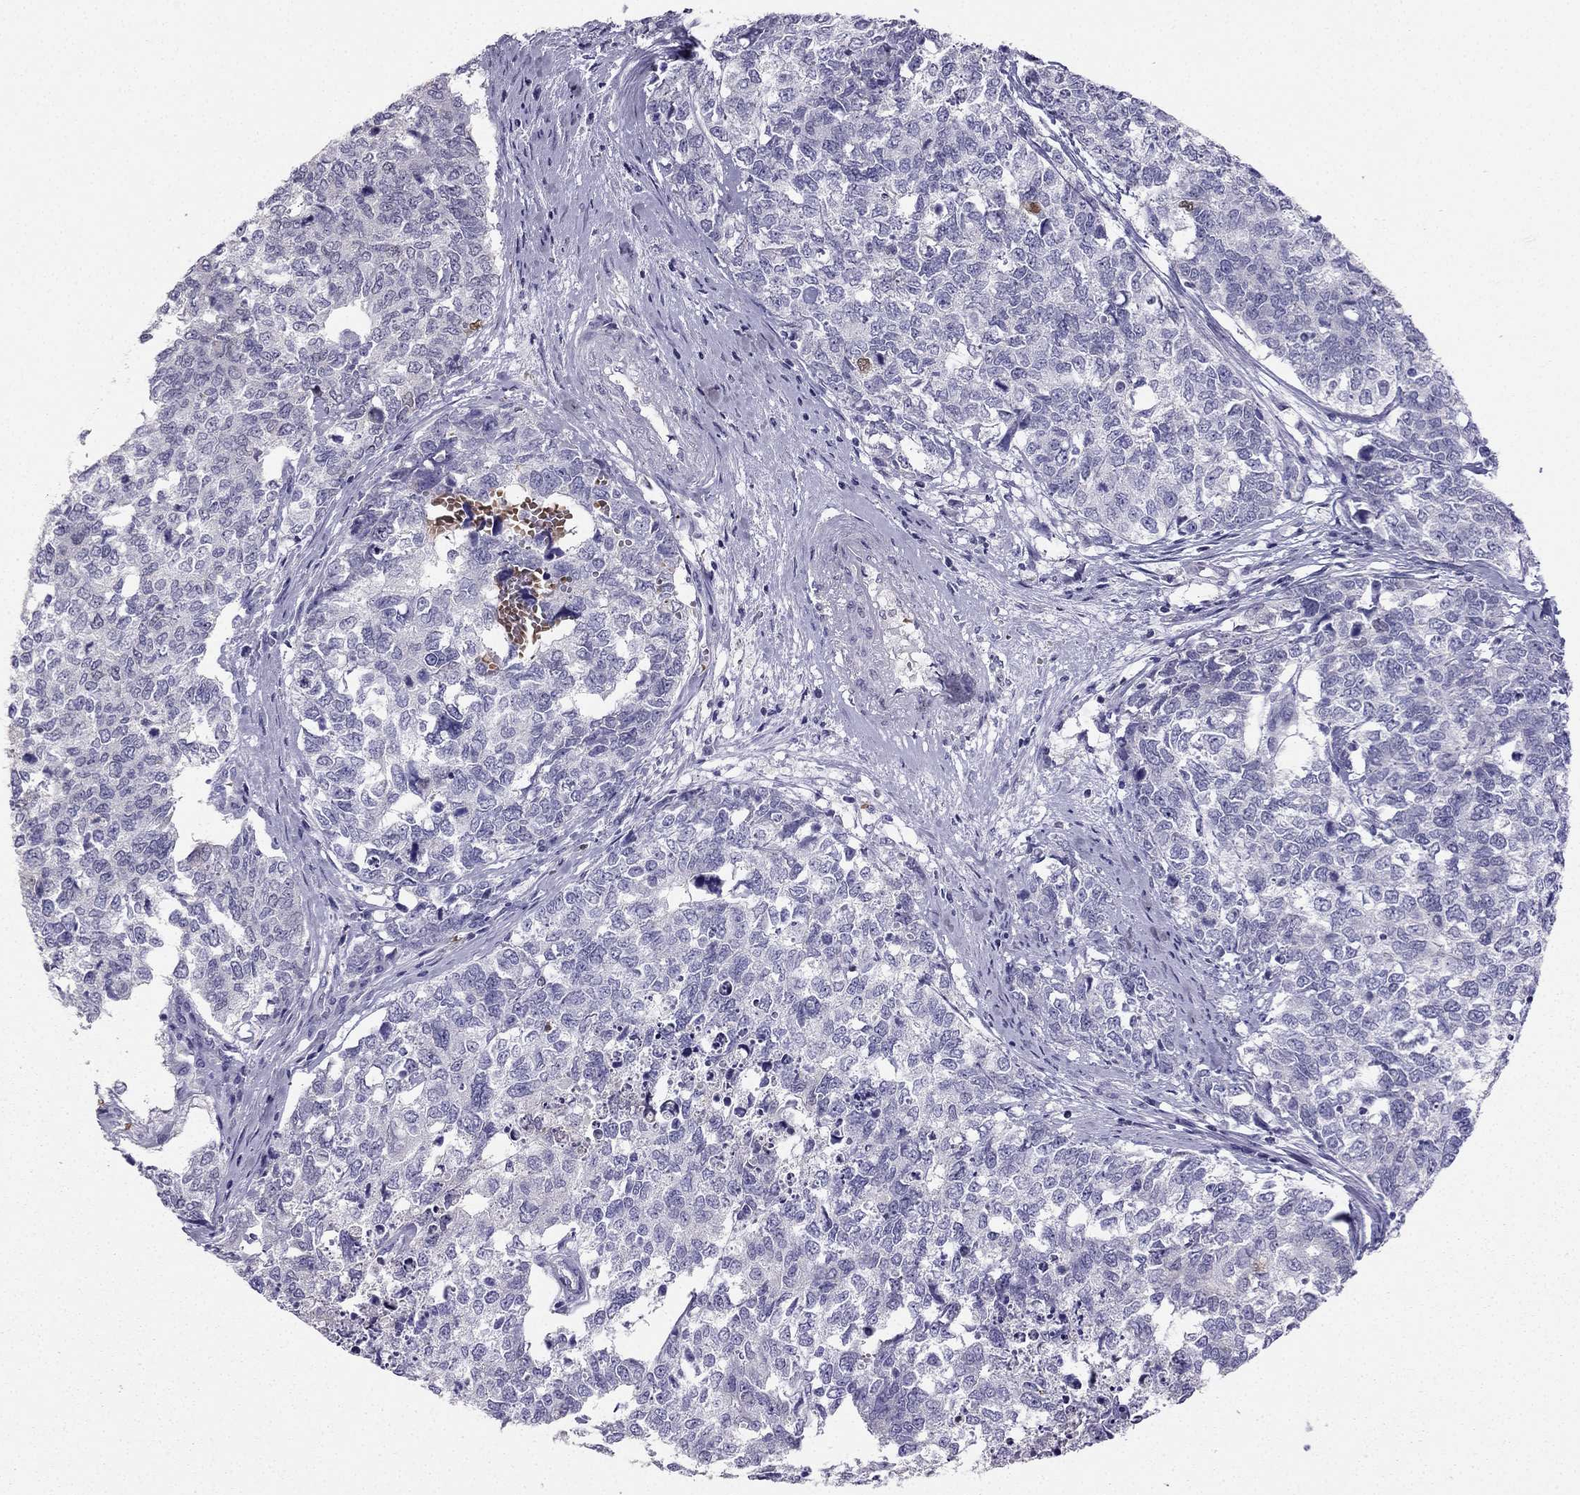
{"staining": {"intensity": "negative", "quantity": "none", "location": "none"}, "tissue": "cervical cancer", "cell_type": "Tumor cells", "image_type": "cancer", "snomed": [{"axis": "morphology", "description": "Squamous cell carcinoma, NOS"}, {"axis": "topography", "description": "Cervix"}], "caption": "High magnification brightfield microscopy of squamous cell carcinoma (cervical) stained with DAB (brown) and counterstained with hematoxylin (blue): tumor cells show no significant staining.", "gene": "RSPH14", "patient": {"sex": "female", "age": 63}}